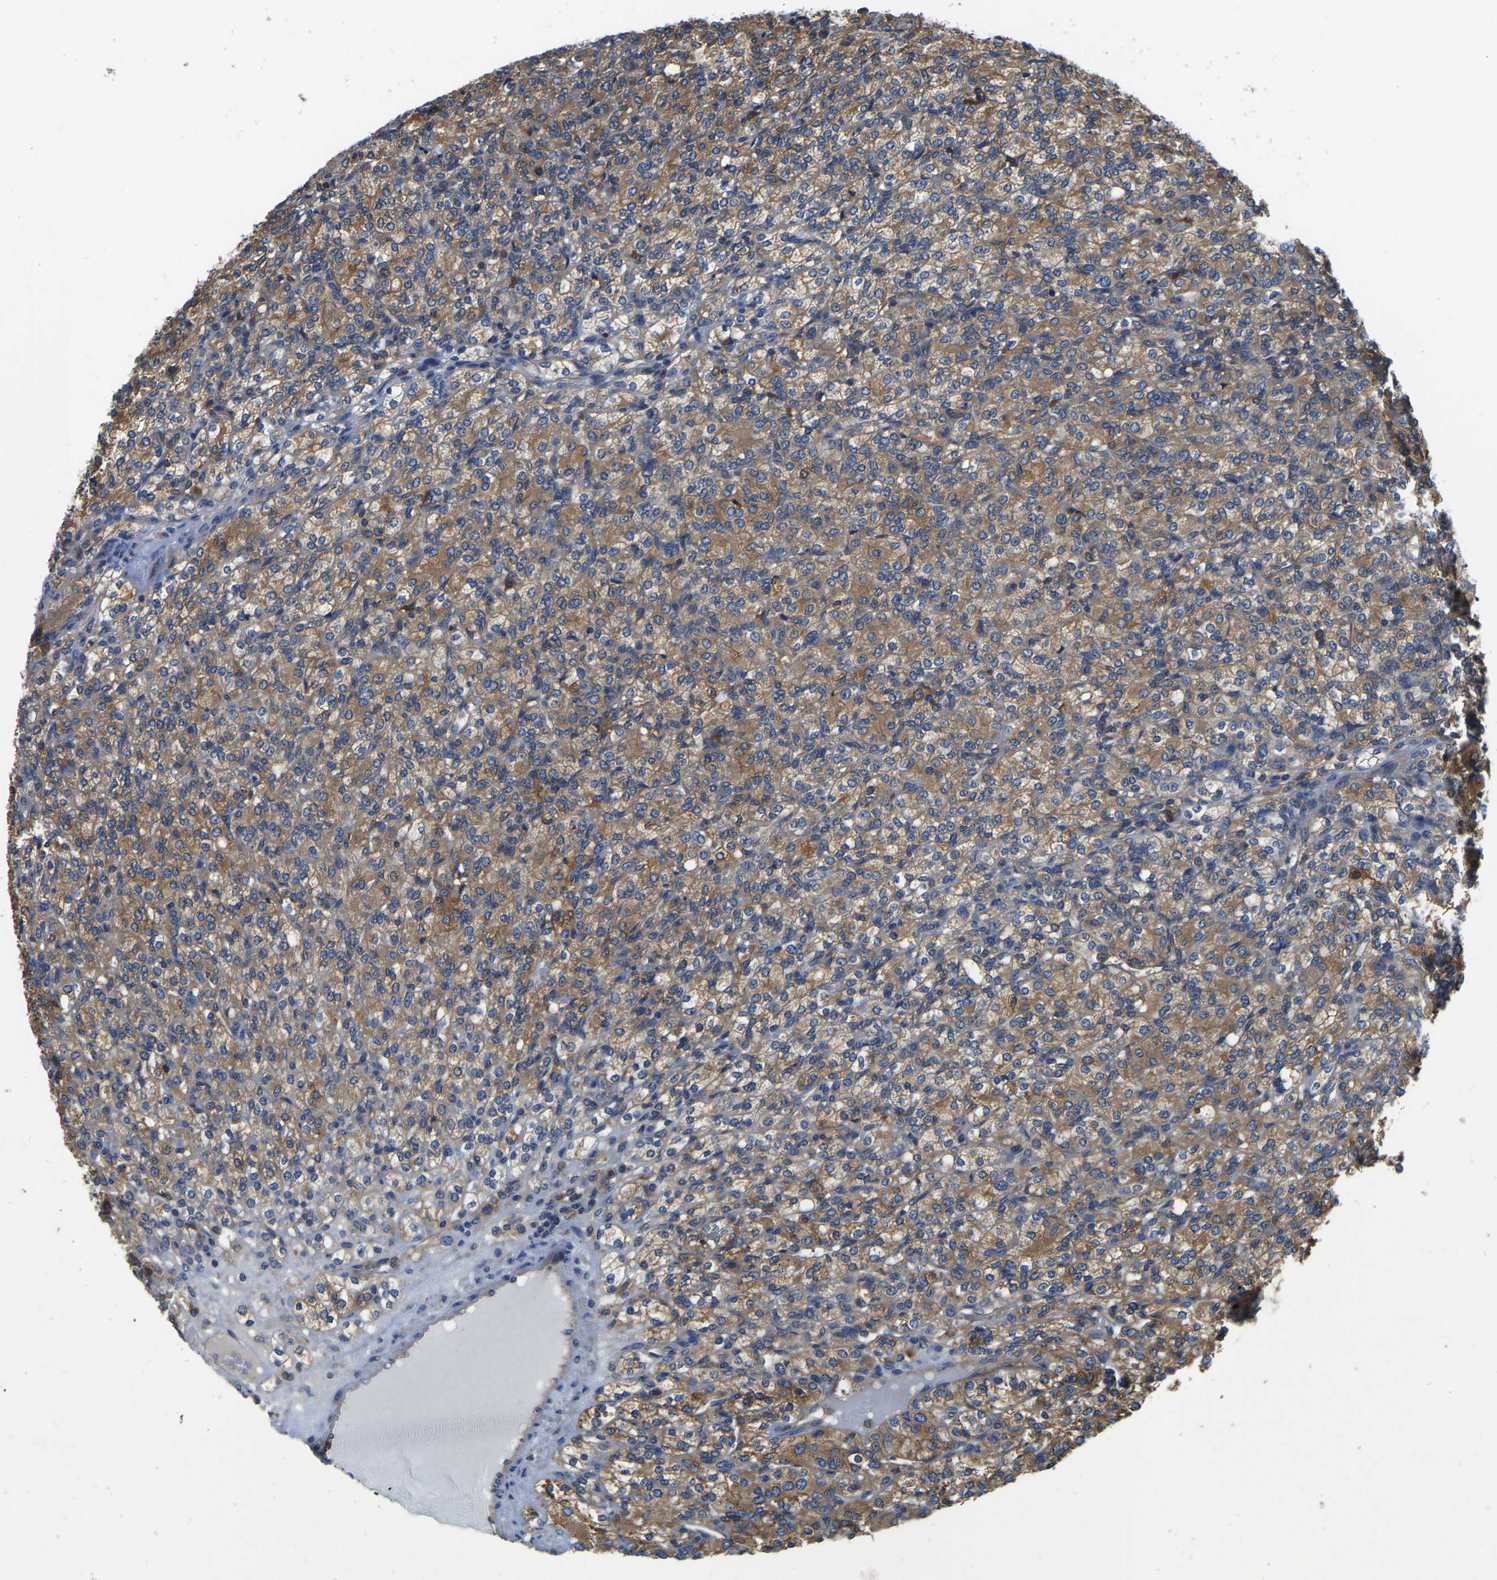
{"staining": {"intensity": "moderate", "quantity": ">75%", "location": "cytoplasmic/membranous"}, "tissue": "renal cancer", "cell_type": "Tumor cells", "image_type": "cancer", "snomed": [{"axis": "morphology", "description": "Adenocarcinoma, NOS"}, {"axis": "topography", "description": "Kidney"}], "caption": "Brown immunohistochemical staining in renal adenocarcinoma reveals moderate cytoplasmic/membranous positivity in approximately >75% of tumor cells.", "gene": "GARS1", "patient": {"sex": "male", "age": 77}}